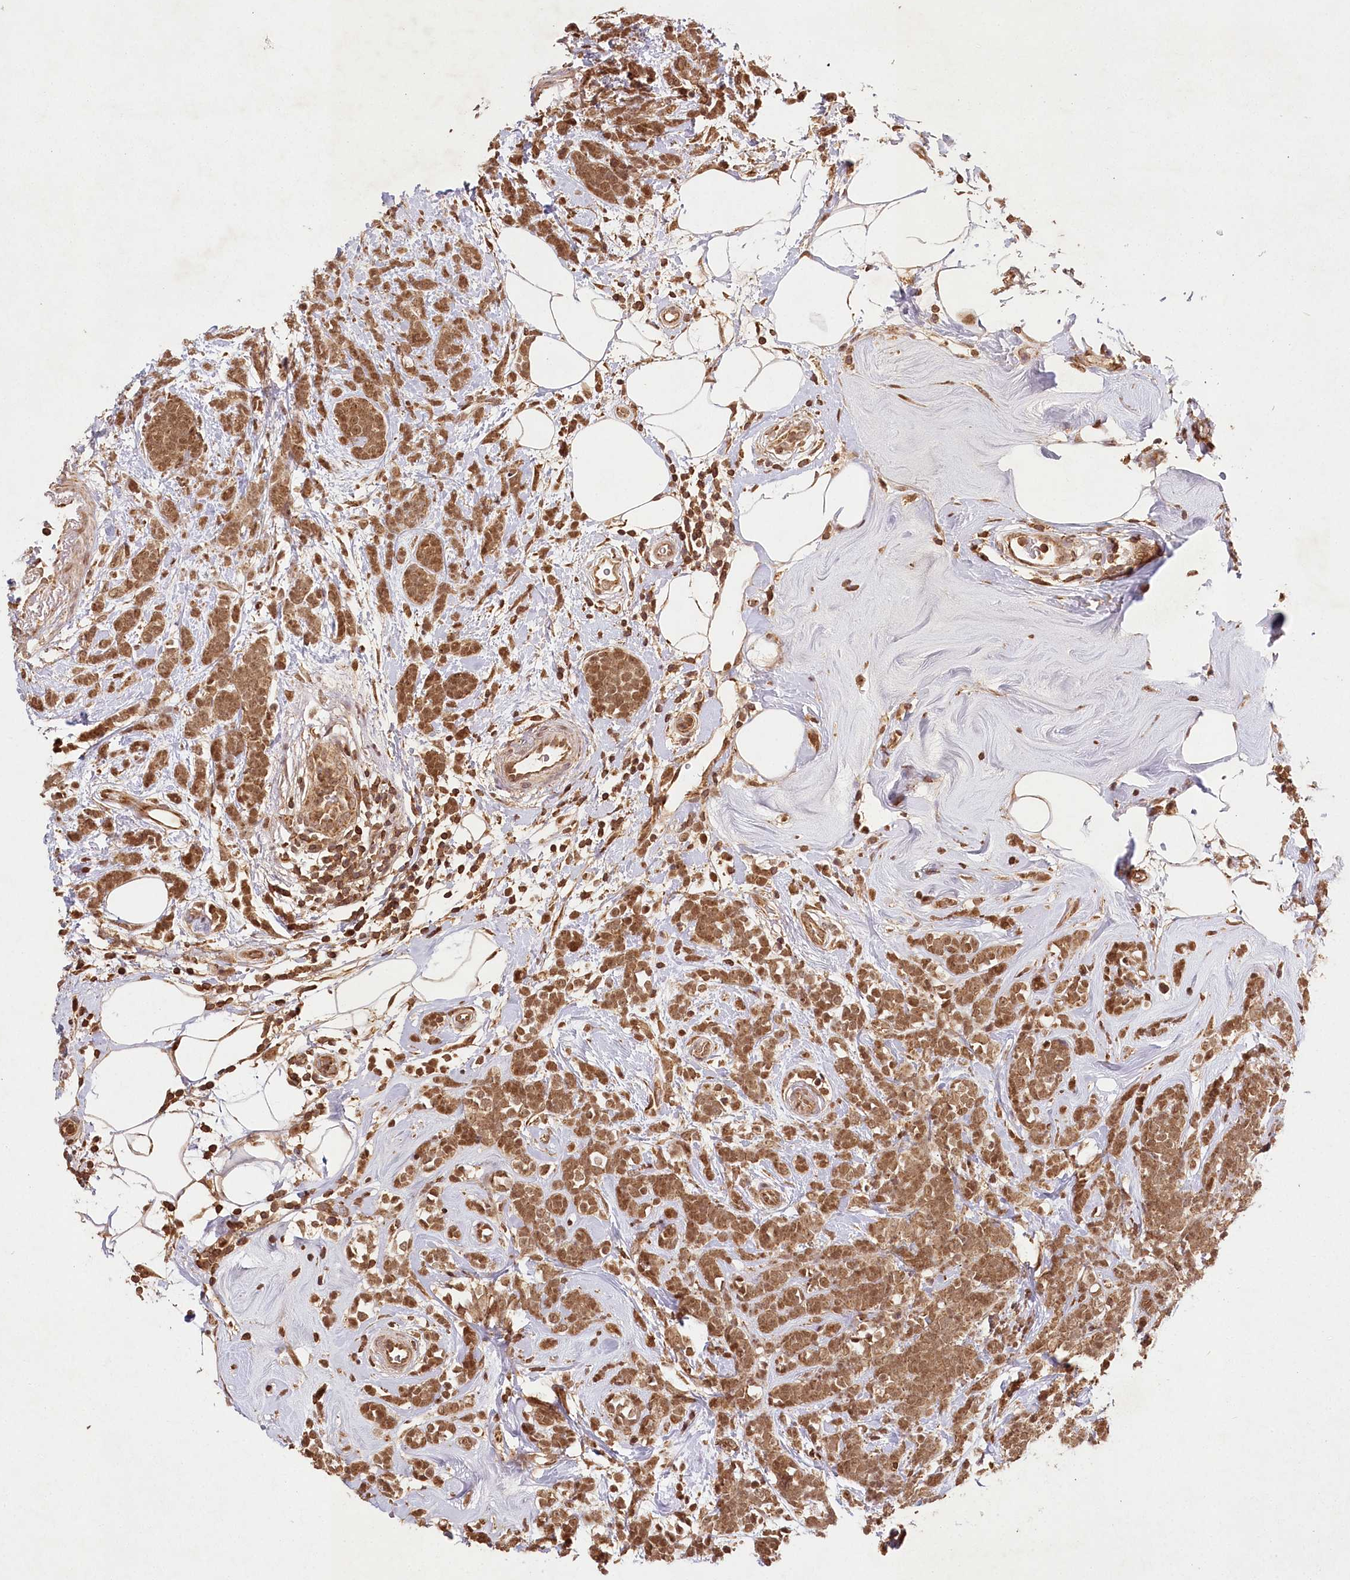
{"staining": {"intensity": "moderate", "quantity": ">75%", "location": "cytoplasmic/membranous,nuclear"}, "tissue": "breast cancer", "cell_type": "Tumor cells", "image_type": "cancer", "snomed": [{"axis": "morphology", "description": "Lobular carcinoma"}, {"axis": "topography", "description": "Breast"}], "caption": "Breast cancer (lobular carcinoma) stained with a protein marker demonstrates moderate staining in tumor cells.", "gene": "MICU1", "patient": {"sex": "female", "age": 58}}